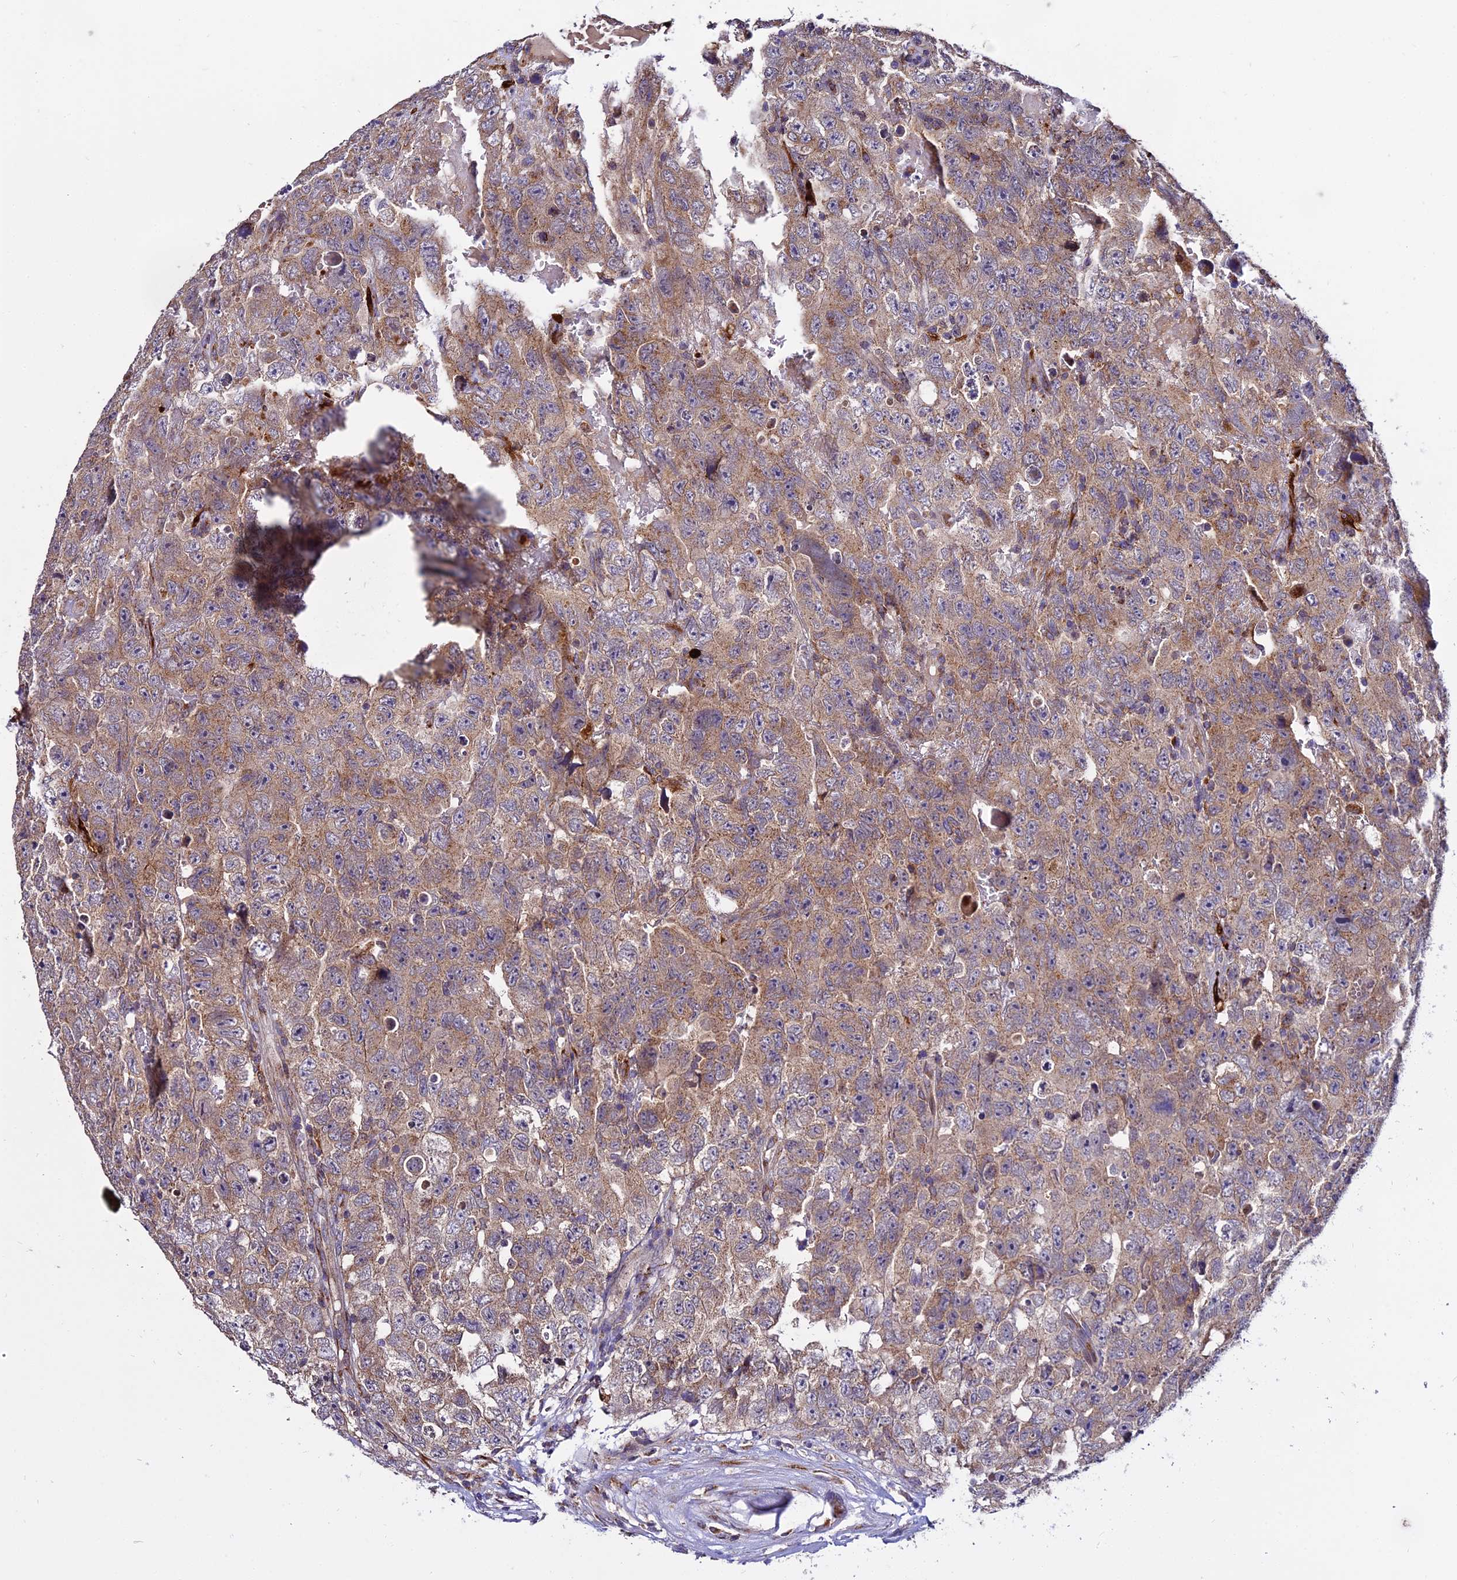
{"staining": {"intensity": "moderate", "quantity": ">75%", "location": "cytoplasmic/membranous"}, "tissue": "testis cancer", "cell_type": "Tumor cells", "image_type": "cancer", "snomed": [{"axis": "morphology", "description": "Carcinoma, Embryonal, NOS"}, {"axis": "topography", "description": "Testis"}], "caption": "Immunohistochemical staining of testis cancer exhibits medium levels of moderate cytoplasmic/membranous positivity in approximately >75% of tumor cells. The protein of interest is shown in brown color, while the nuclei are stained blue.", "gene": "PEX19", "patient": {"sex": "male", "age": 45}}